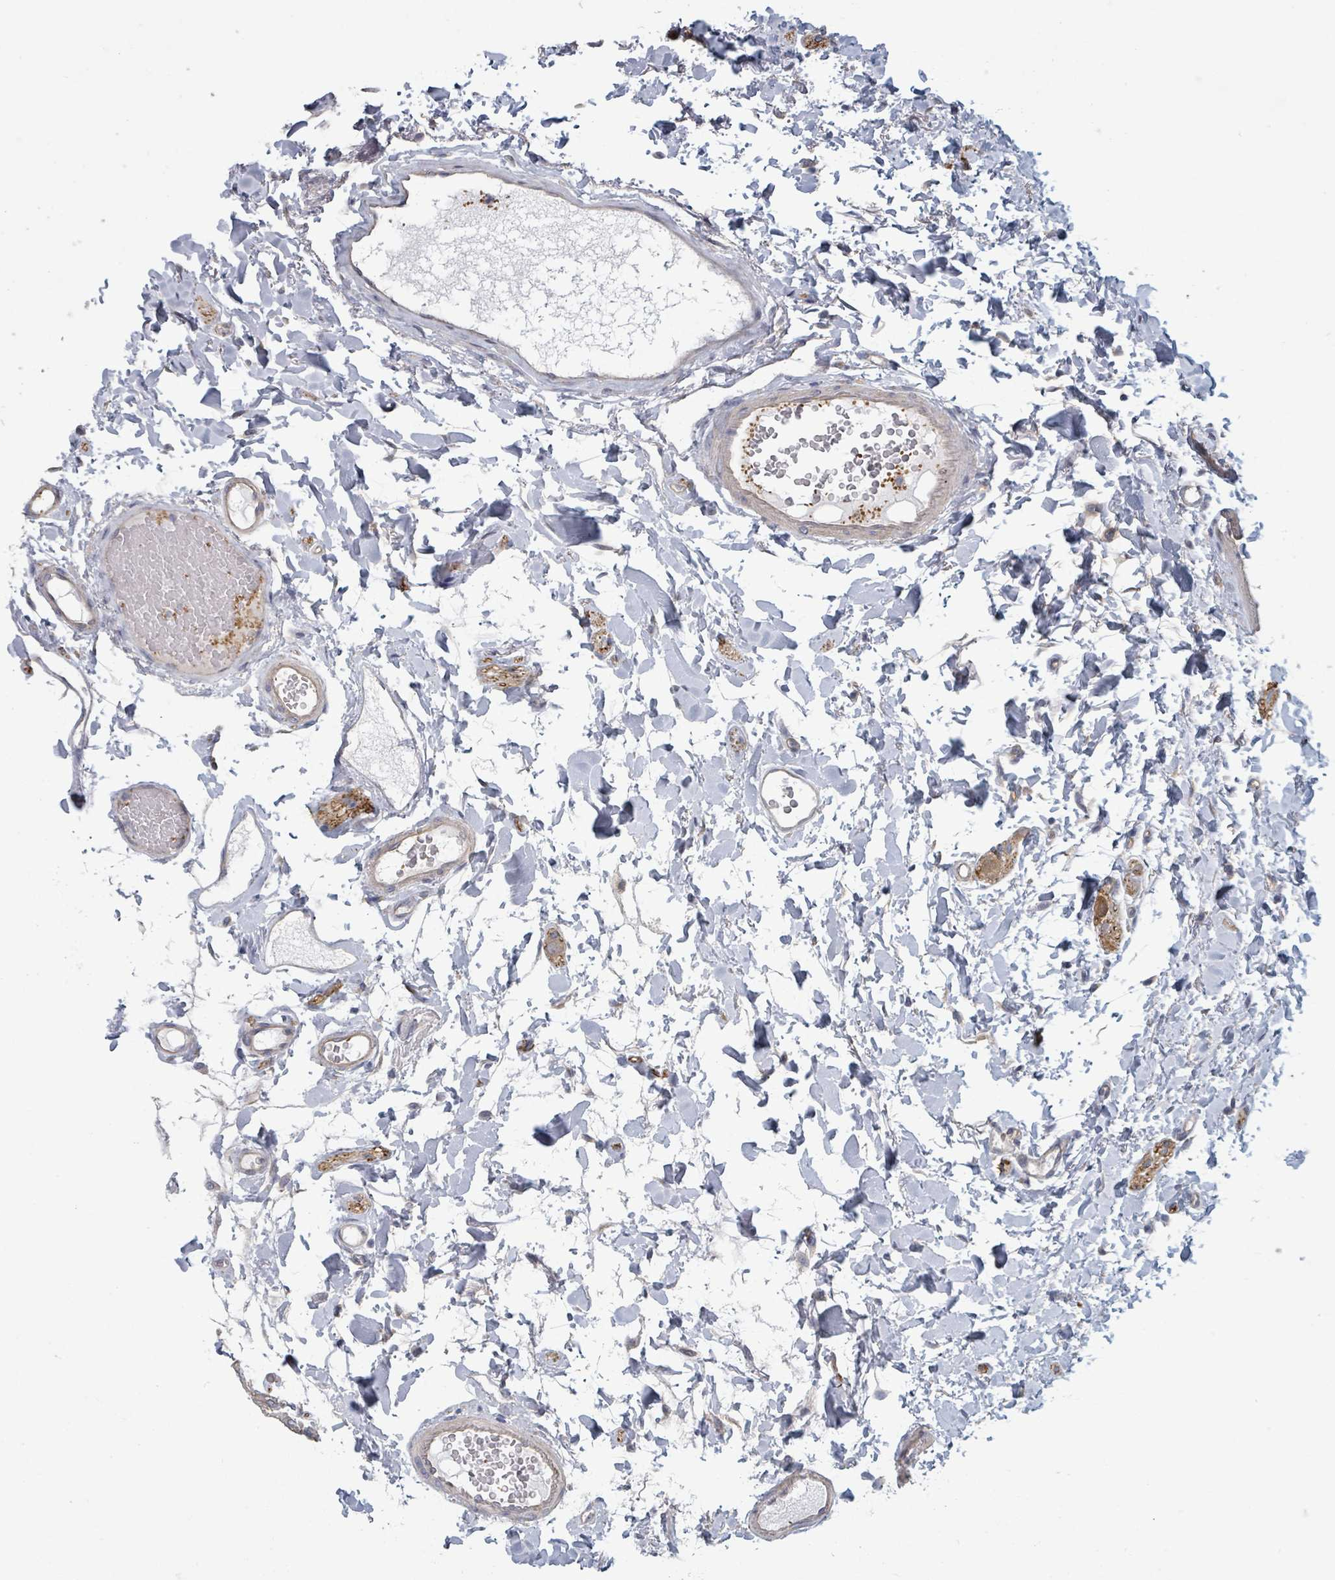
{"staining": {"intensity": "weak", "quantity": "25%-75%", "location": "cytoplasmic/membranous"}, "tissue": "colon", "cell_type": "Endothelial cells", "image_type": "normal", "snomed": [{"axis": "morphology", "description": "Normal tissue, NOS"}, {"axis": "topography", "description": "Colon"}], "caption": "Colon stained with immunohistochemistry (IHC) exhibits weak cytoplasmic/membranous staining in approximately 25%-75% of endothelial cells.", "gene": "PLAUR", "patient": {"sex": "male", "age": 84}}